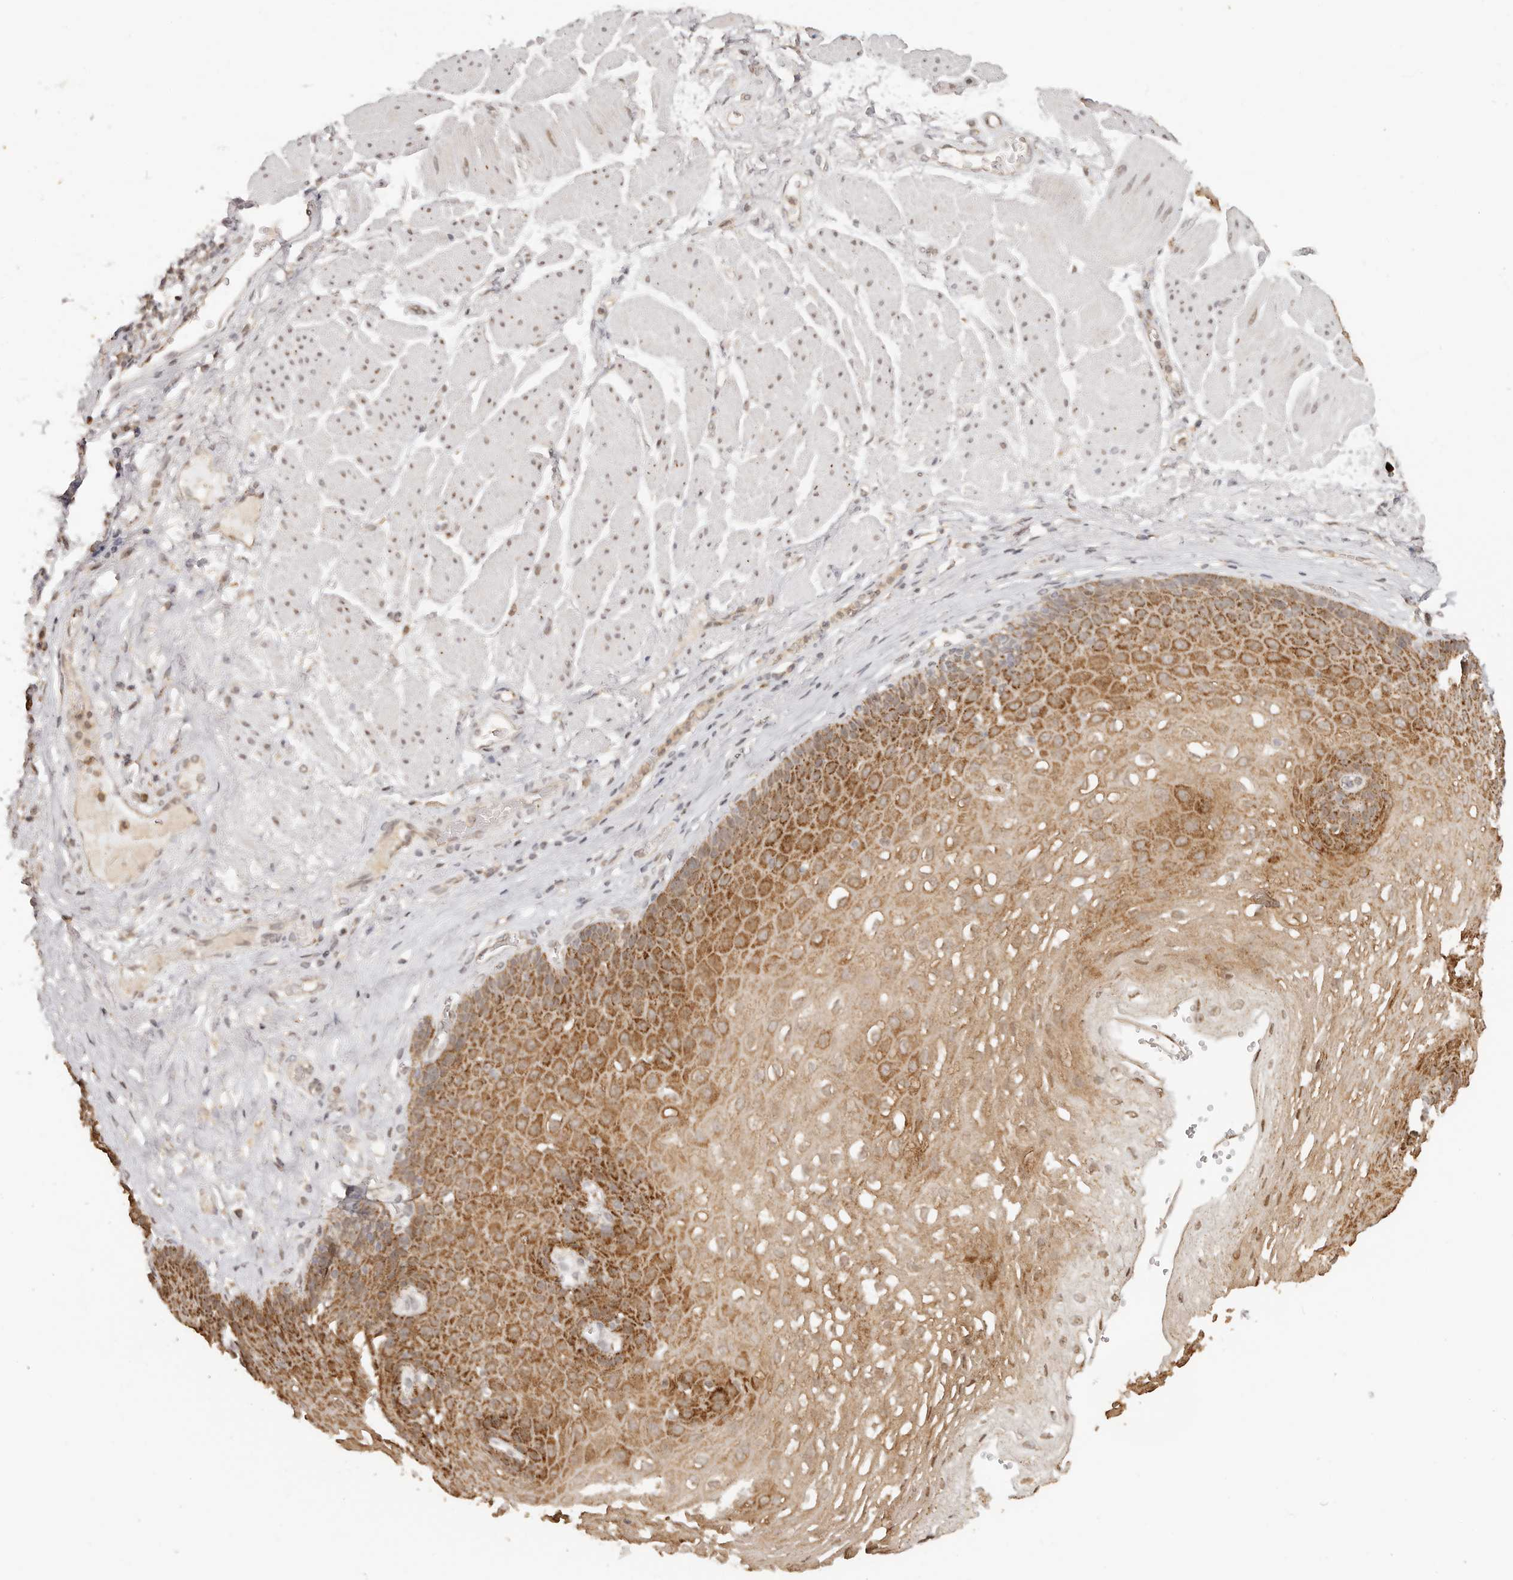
{"staining": {"intensity": "moderate", "quantity": ">75%", "location": "cytoplasmic/membranous,nuclear"}, "tissue": "esophagus", "cell_type": "Squamous epithelial cells", "image_type": "normal", "snomed": [{"axis": "morphology", "description": "Normal tissue, NOS"}, {"axis": "topography", "description": "Esophagus"}], "caption": "Moderate cytoplasmic/membranous,nuclear expression for a protein is present in about >75% of squamous epithelial cells of normal esophagus using immunohistochemistry (IHC).", "gene": "SEC14L1", "patient": {"sex": "female", "age": 66}}